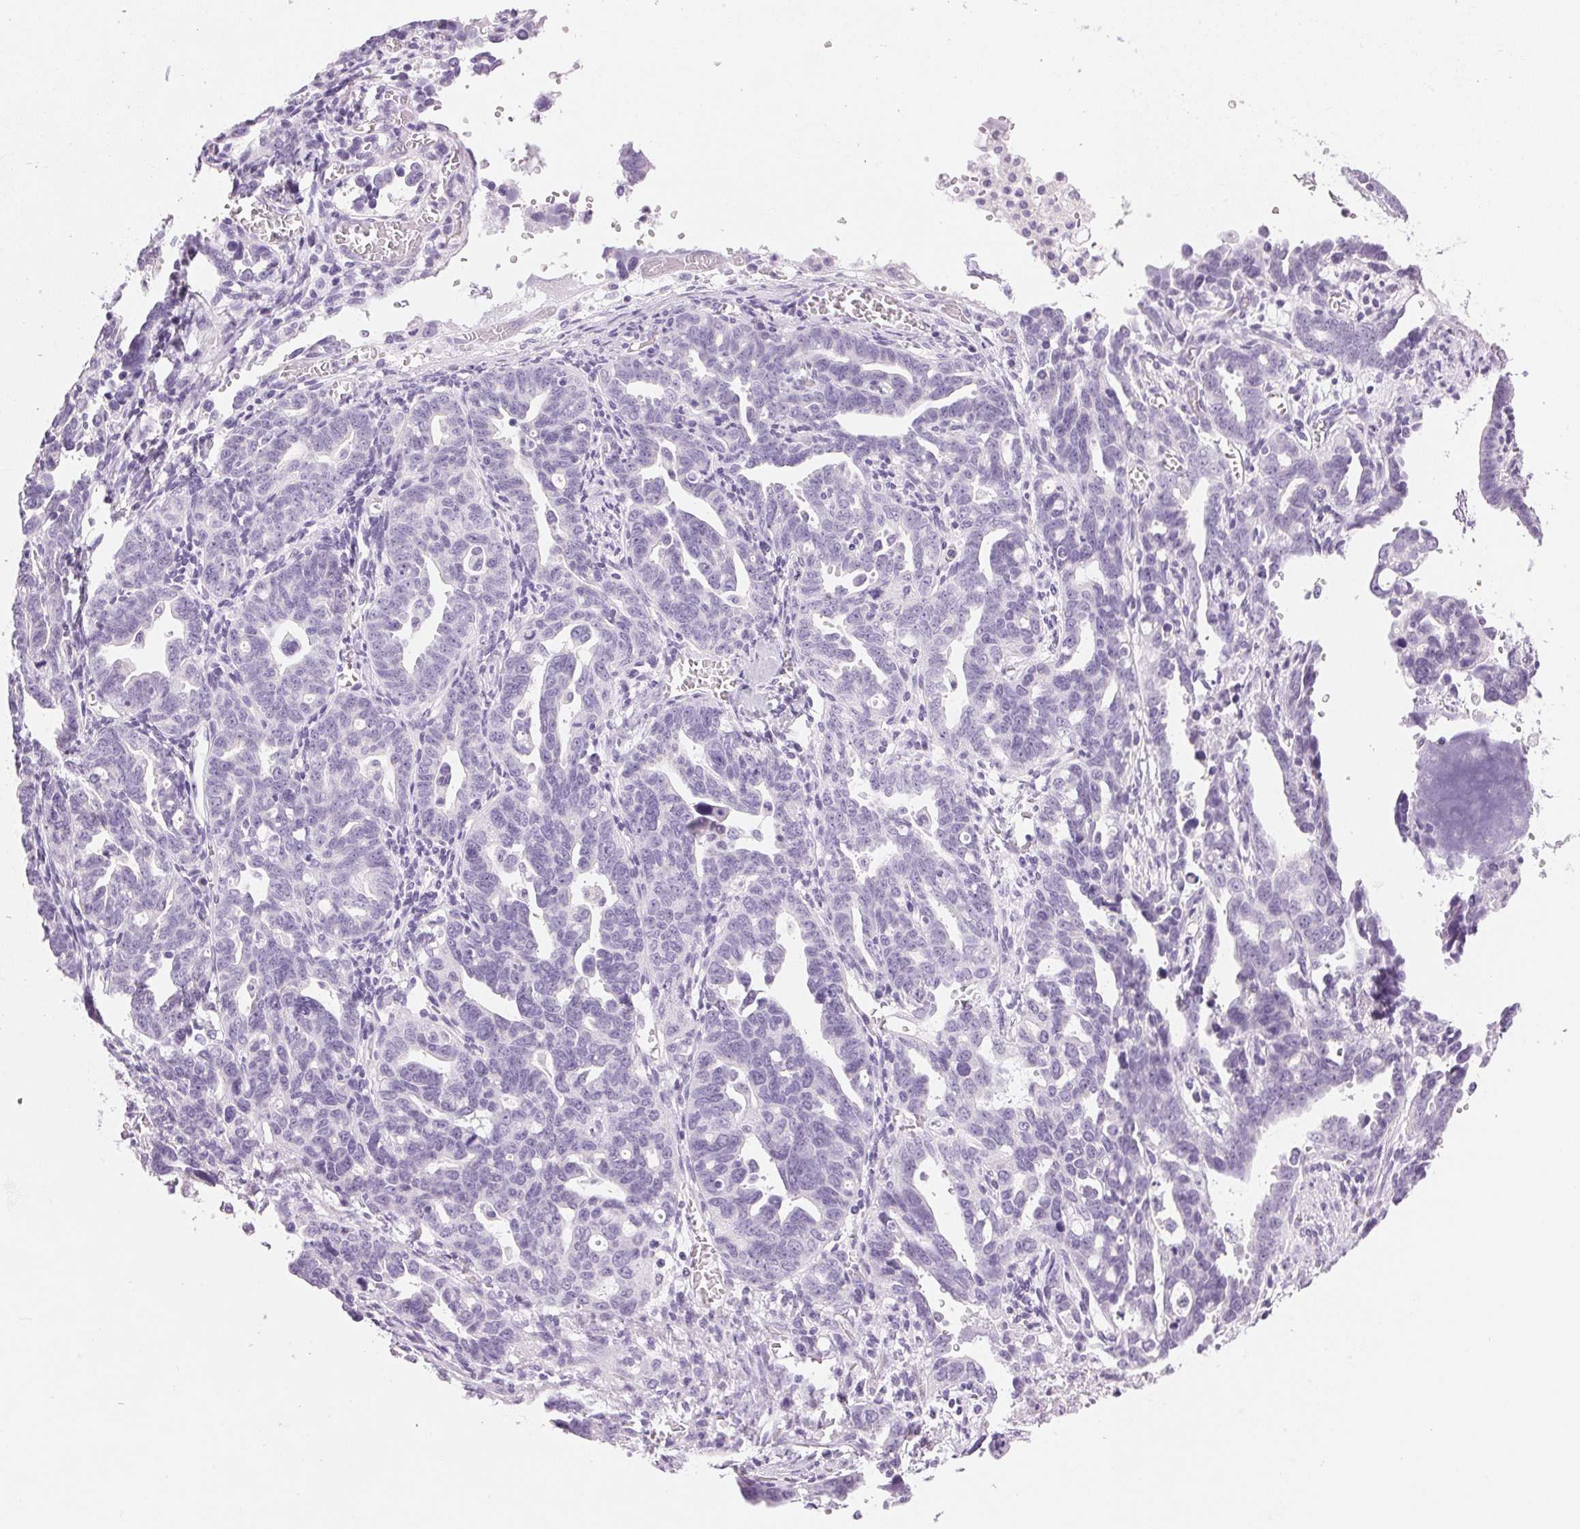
{"staining": {"intensity": "negative", "quantity": "none", "location": "none"}, "tissue": "ovarian cancer", "cell_type": "Tumor cells", "image_type": "cancer", "snomed": [{"axis": "morphology", "description": "Cystadenocarcinoma, serous, NOS"}, {"axis": "topography", "description": "Ovary"}], "caption": "An immunohistochemistry (IHC) micrograph of ovarian cancer is shown. There is no staining in tumor cells of ovarian cancer.", "gene": "IGFBP1", "patient": {"sex": "female", "age": 69}}